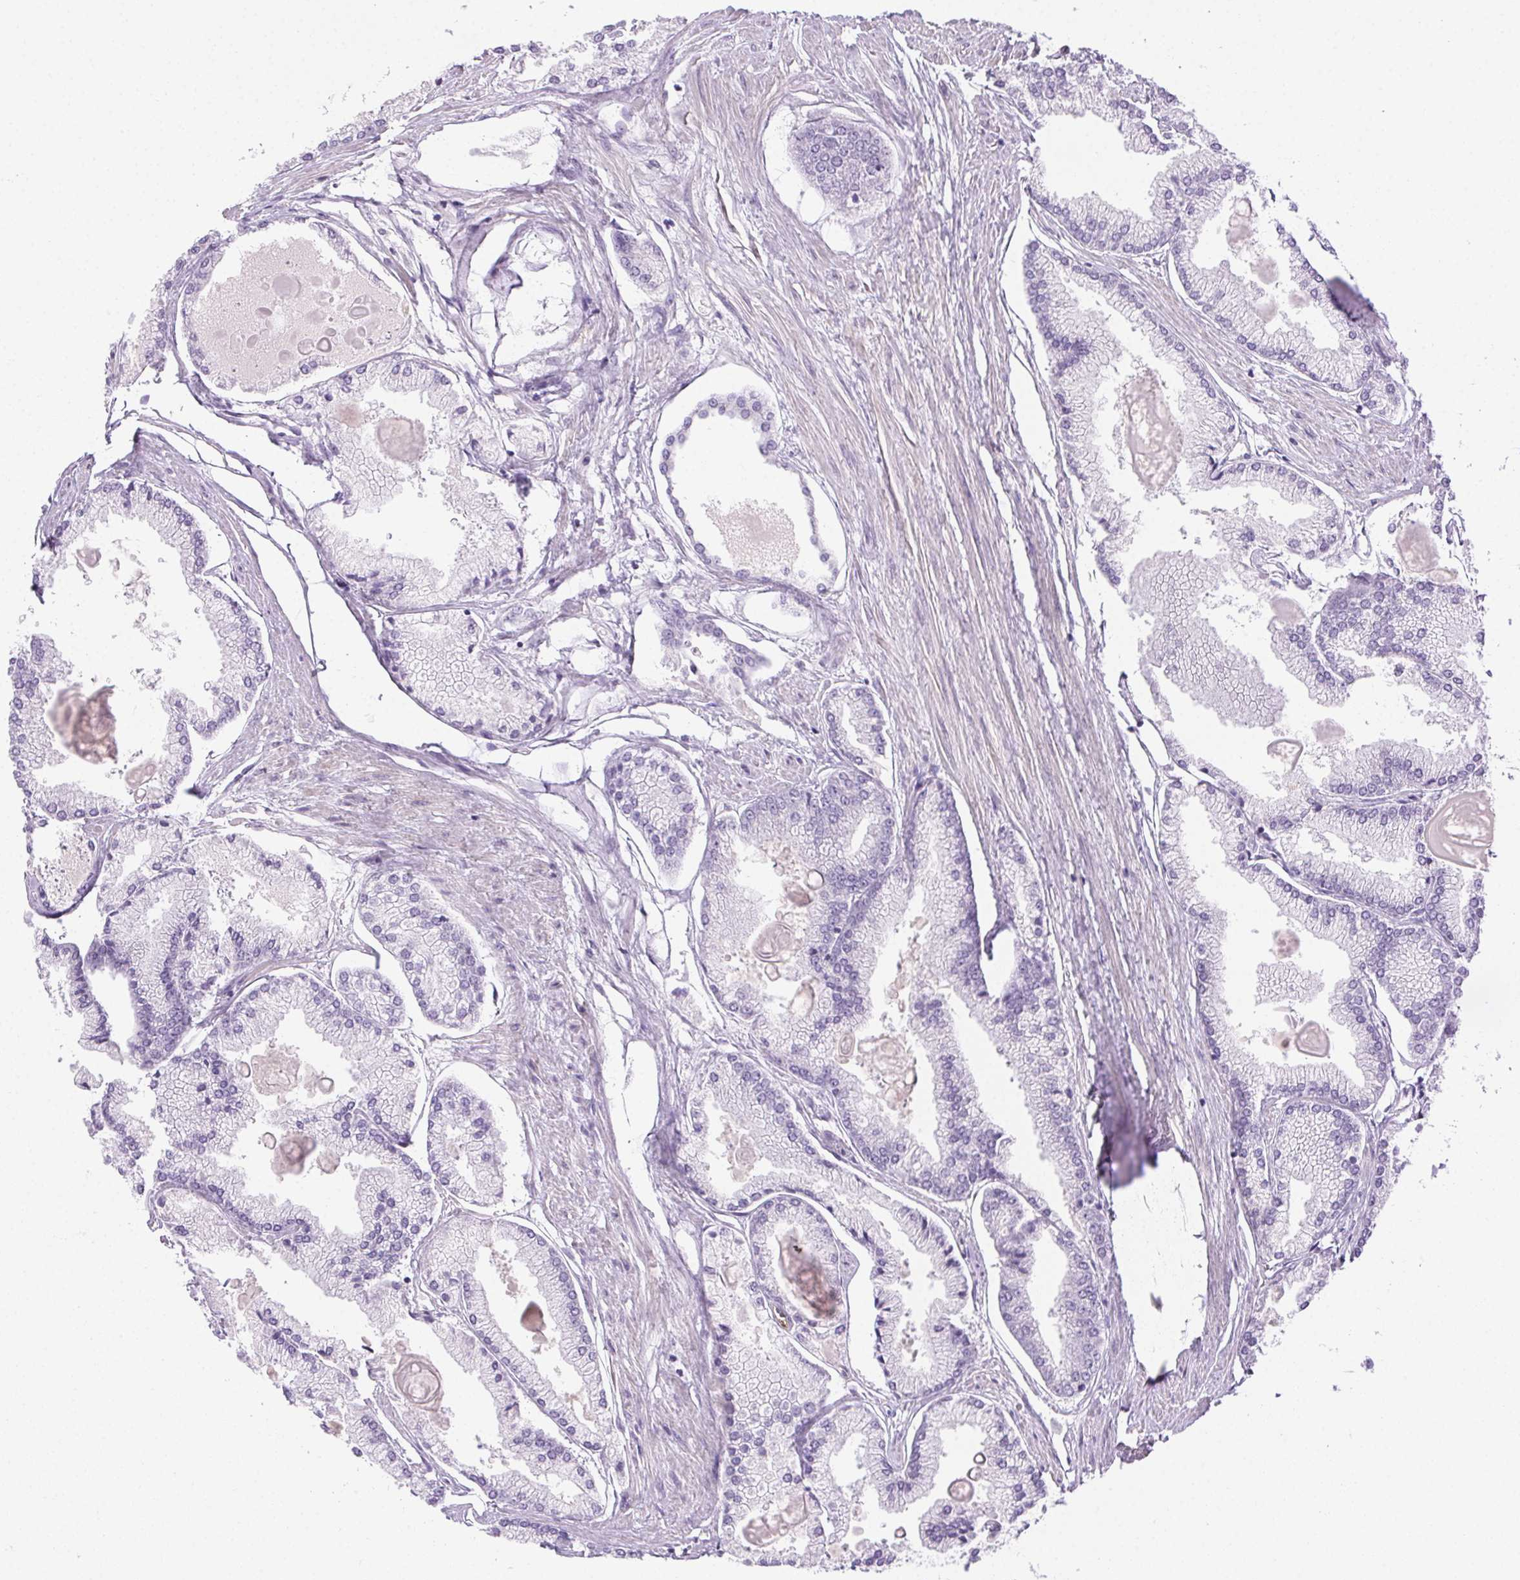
{"staining": {"intensity": "negative", "quantity": "none", "location": "none"}, "tissue": "prostate cancer", "cell_type": "Tumor cells", "image_type": "cancer", "snomed": [{"axis": "morphology", "description": "Adenocarcinoma, High grade"}, {"axis": "topography", "description": "Prostate"}], "caption": "Histopathology image shows no significant protein positivity in tumor cells of prostate cancer (adenocarcinoma (high-grade)).", "gene": "TMEM45A", "patient": {"sex": "male", "age": 68}}